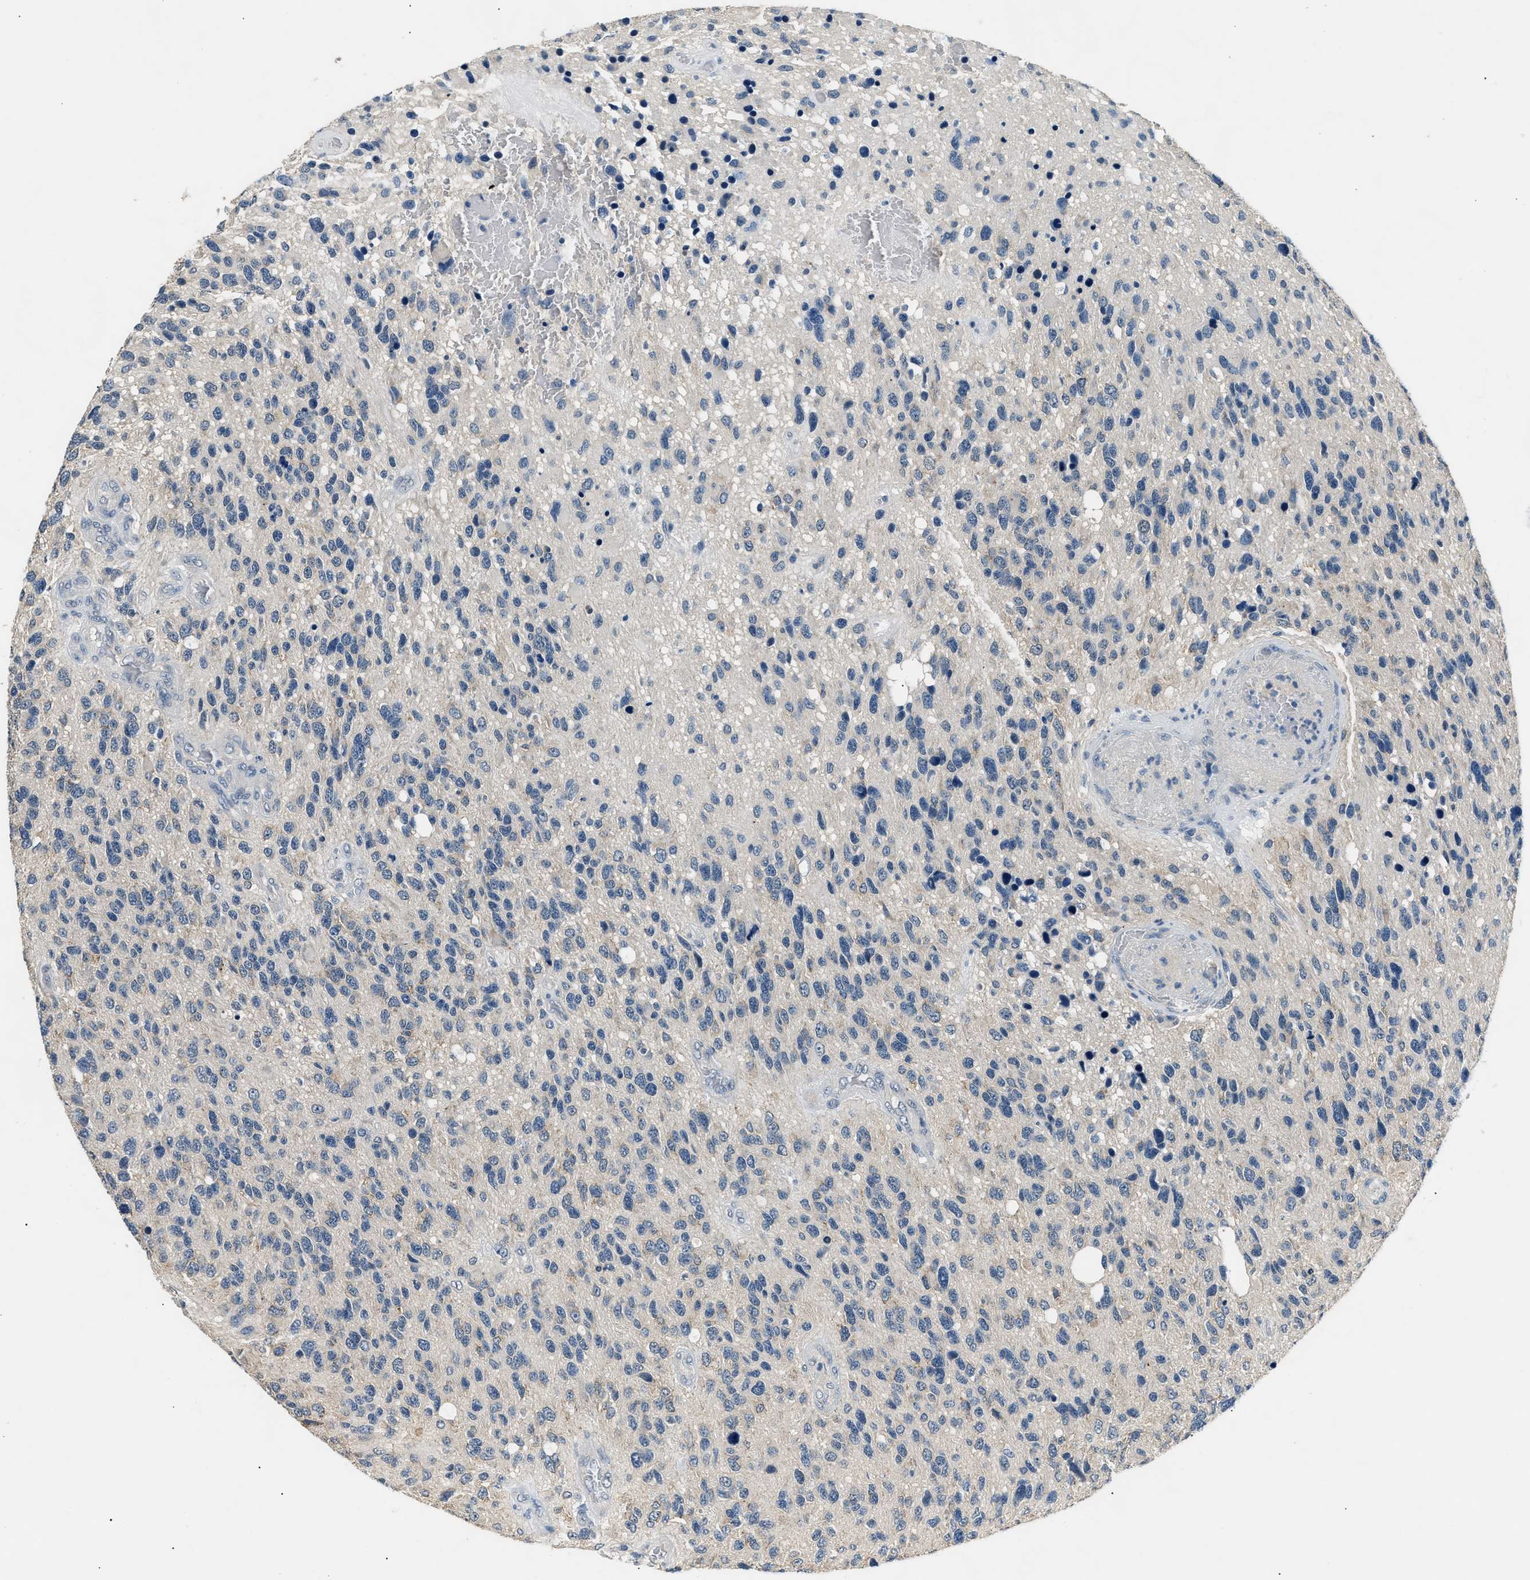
{"staining": {"intensity": "negative", "quantity": "none", "location": "none"}, "tissue": "glioma", "cell_type": "Tumor cells", "image_type": "cancer", "snomed": [{"axis": "morphology", "description": "Glioma, malignant, High grade"}, {"axis": "topography", "description": "Brain"}], "caption": "The histopathology image displays no staining of tumor cells in high-grade glioma (malignant).", "gene": "INHA", "patient": {"sex": "female", "age": 58}}